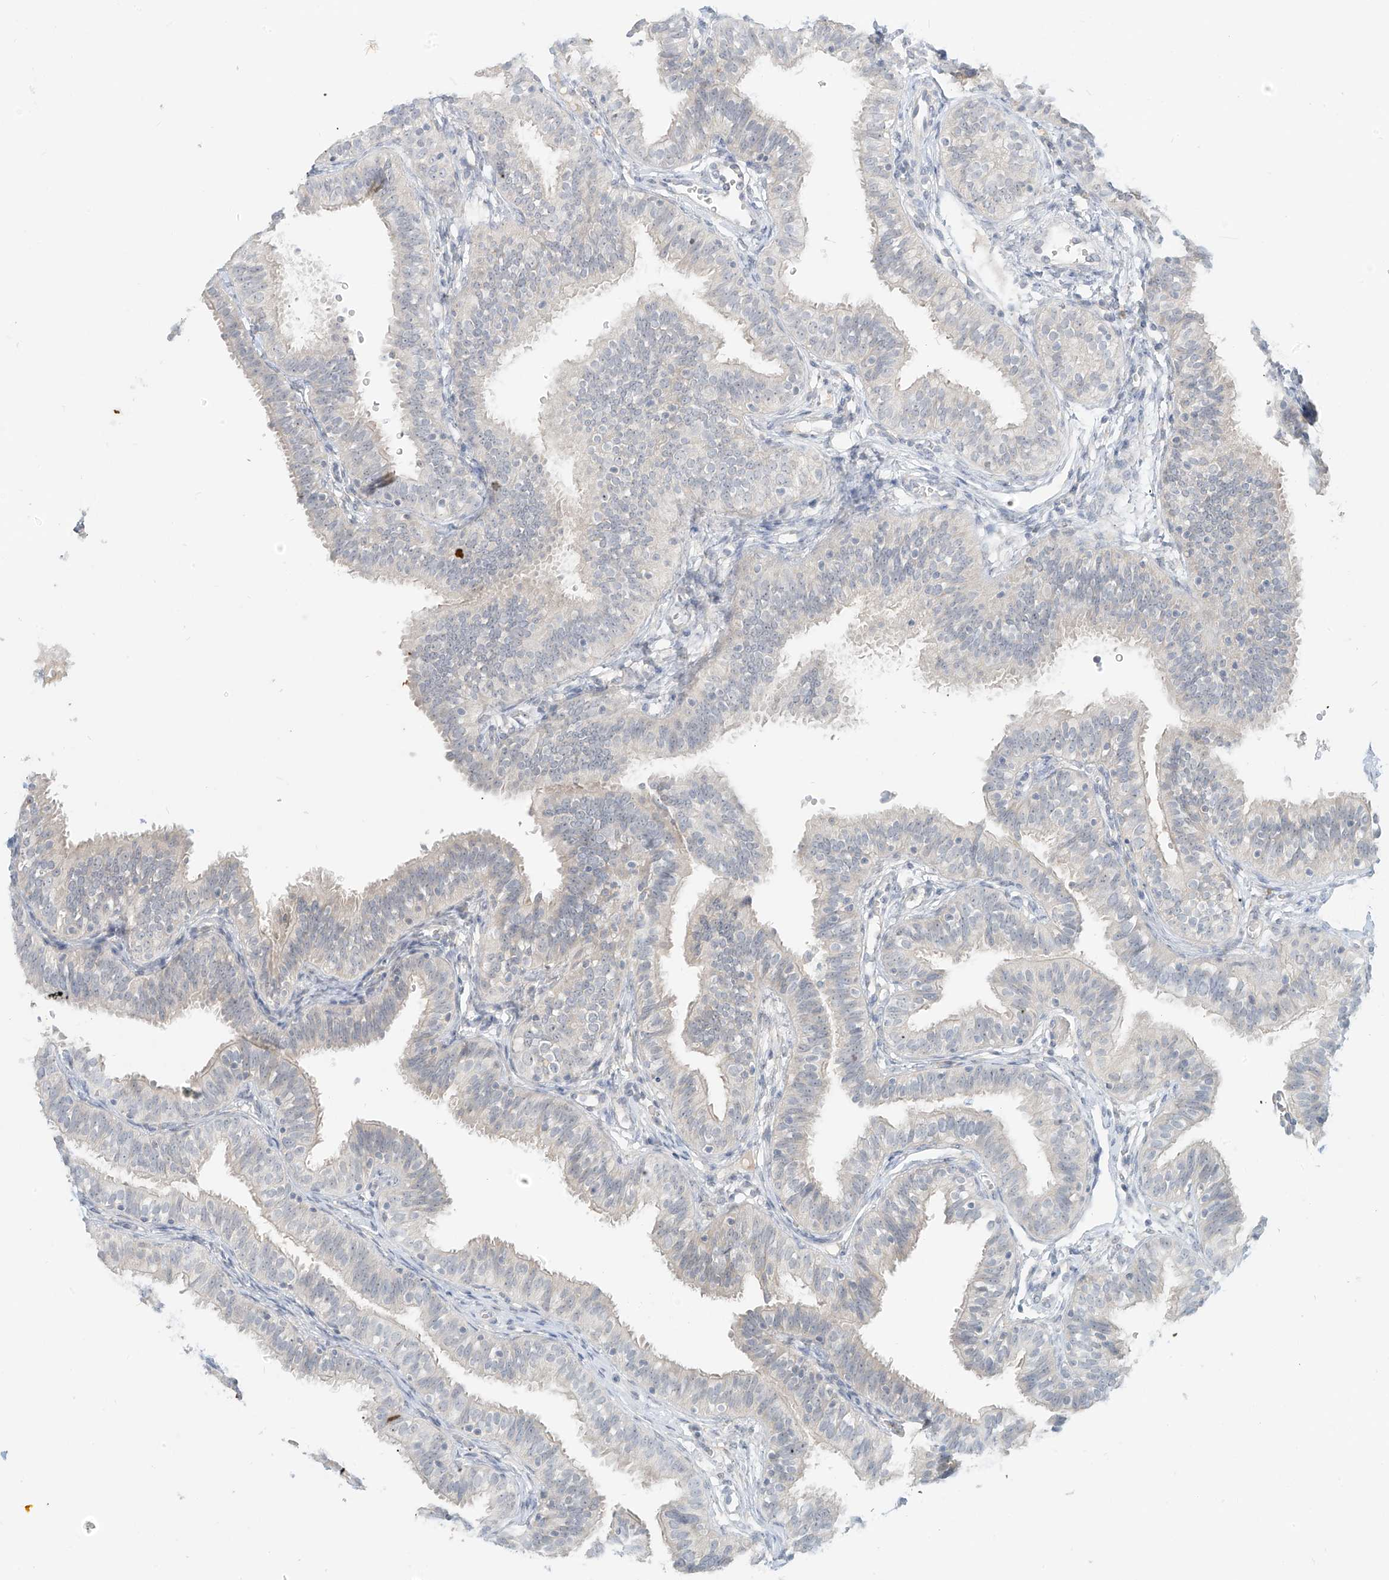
{"staining": {"intensity": "negative", "quantity": "none", "location": "none"}, "tissue": "fallopian tube", "cell_type": "Glandular cells", "image_type": "normal", "snomed": [{"axis": "morphology", "description": "Normal tissue, NOS"}, {"axis": "topography", "description": "Fallopian tube"}], "caption": "Immunohistochemistry (IHC) histopathology image of normal fallopian tube: human fallopian tube stained with DAB reveals no significant protein staining in glandular cells.", "gene": "C2orf42", "patient": {"sex": "female", "age": 35}}